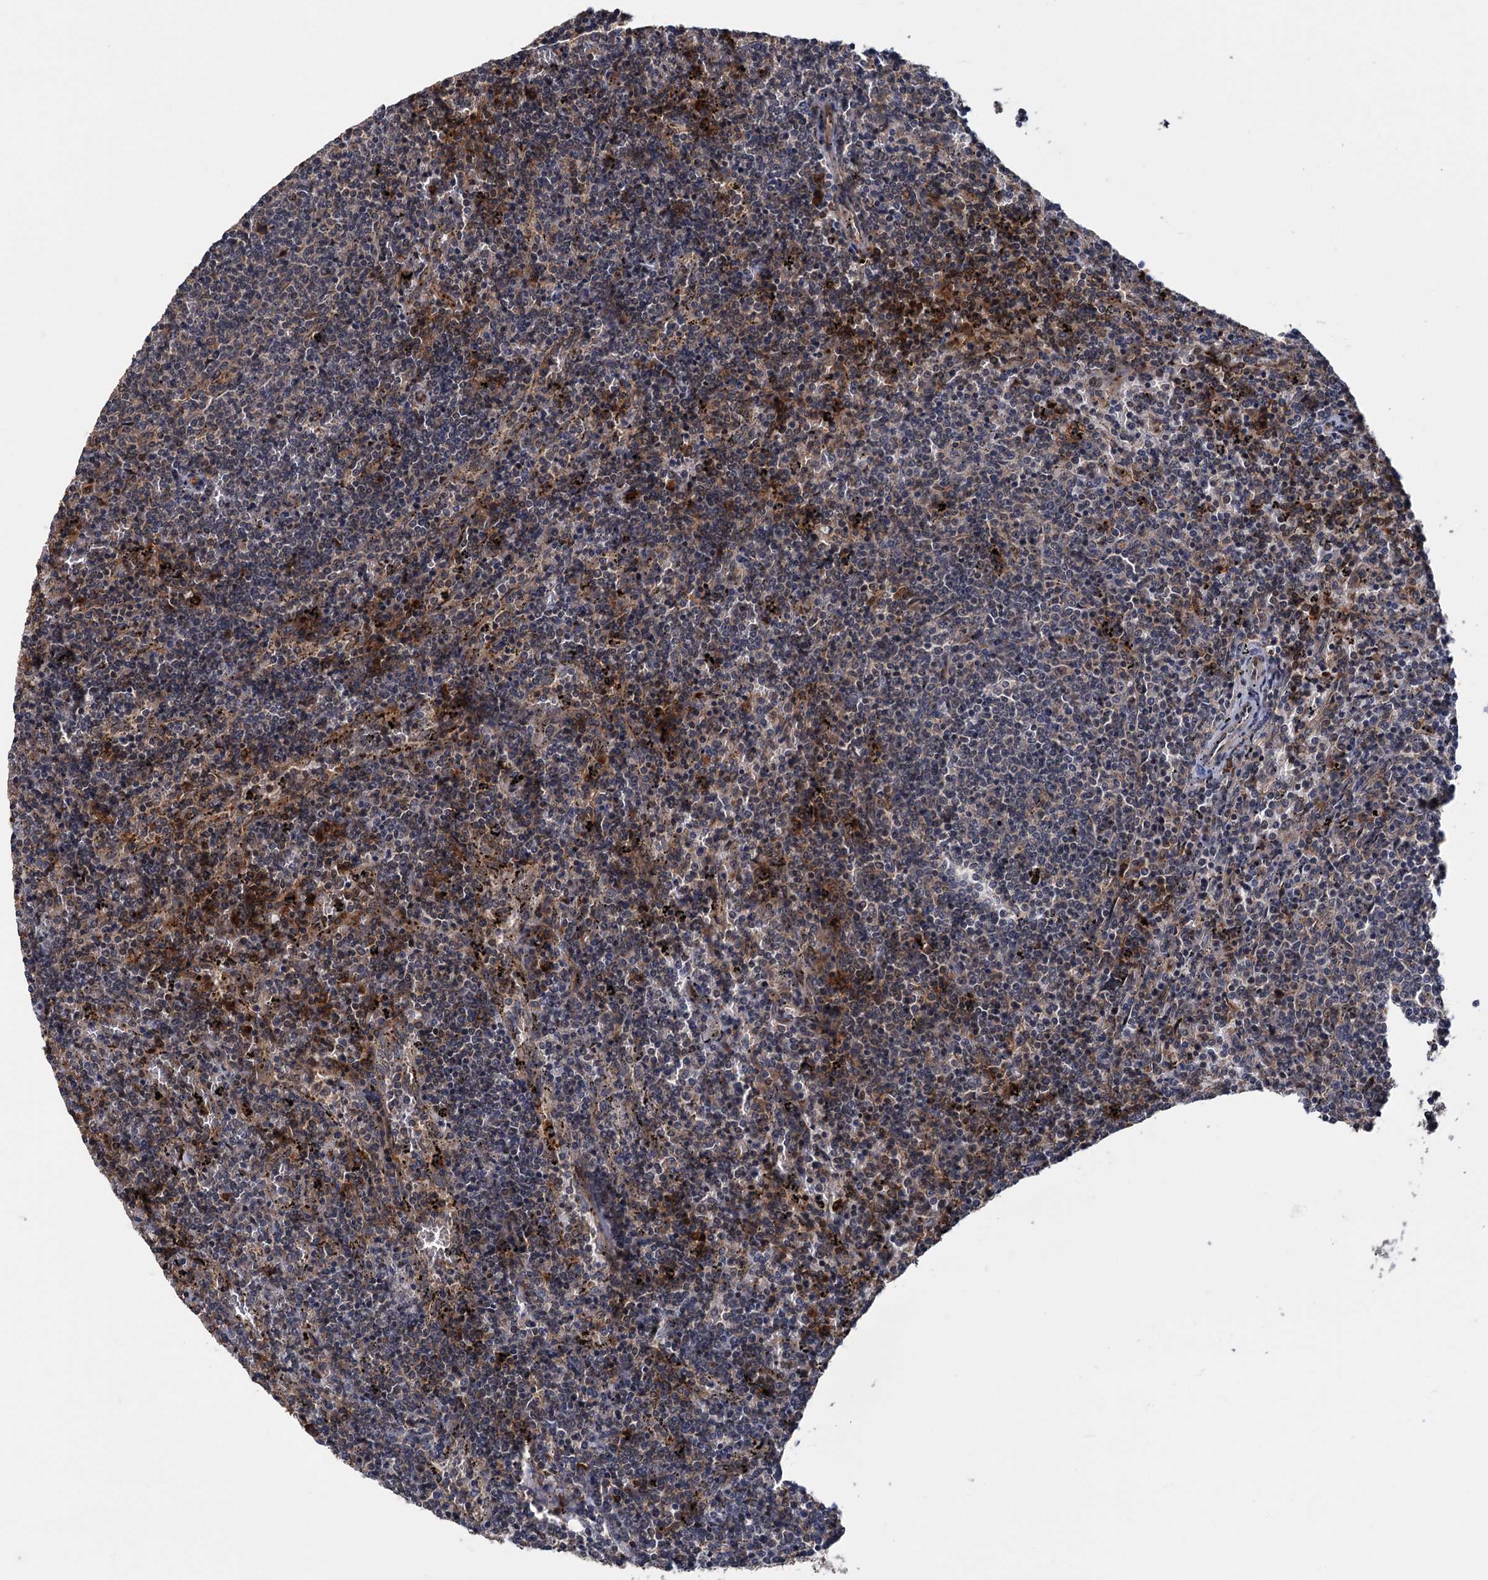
{"staining": {"intensity": "moderate", "quantity": "<25%", "location": "cytoplasmic/membranous"}, "tissue": "lymphoma", "cell_type": "Tumor cells", "image_type": "cancer", "snomed": [{"axis": "morphology", "description": "Malignant lymphoma, non-Hodgkin's type, Low grade"}, {"axis": "topography", "description": "Spleen"}], "caption": "The histopathology image exhibits staining of lymphoma, revealing moderate cytoplasmic/membranous protein expression (brown color) within tumor cells.", "gene": "KANSL2", "patient": {"sex": "female", "age": 50}}